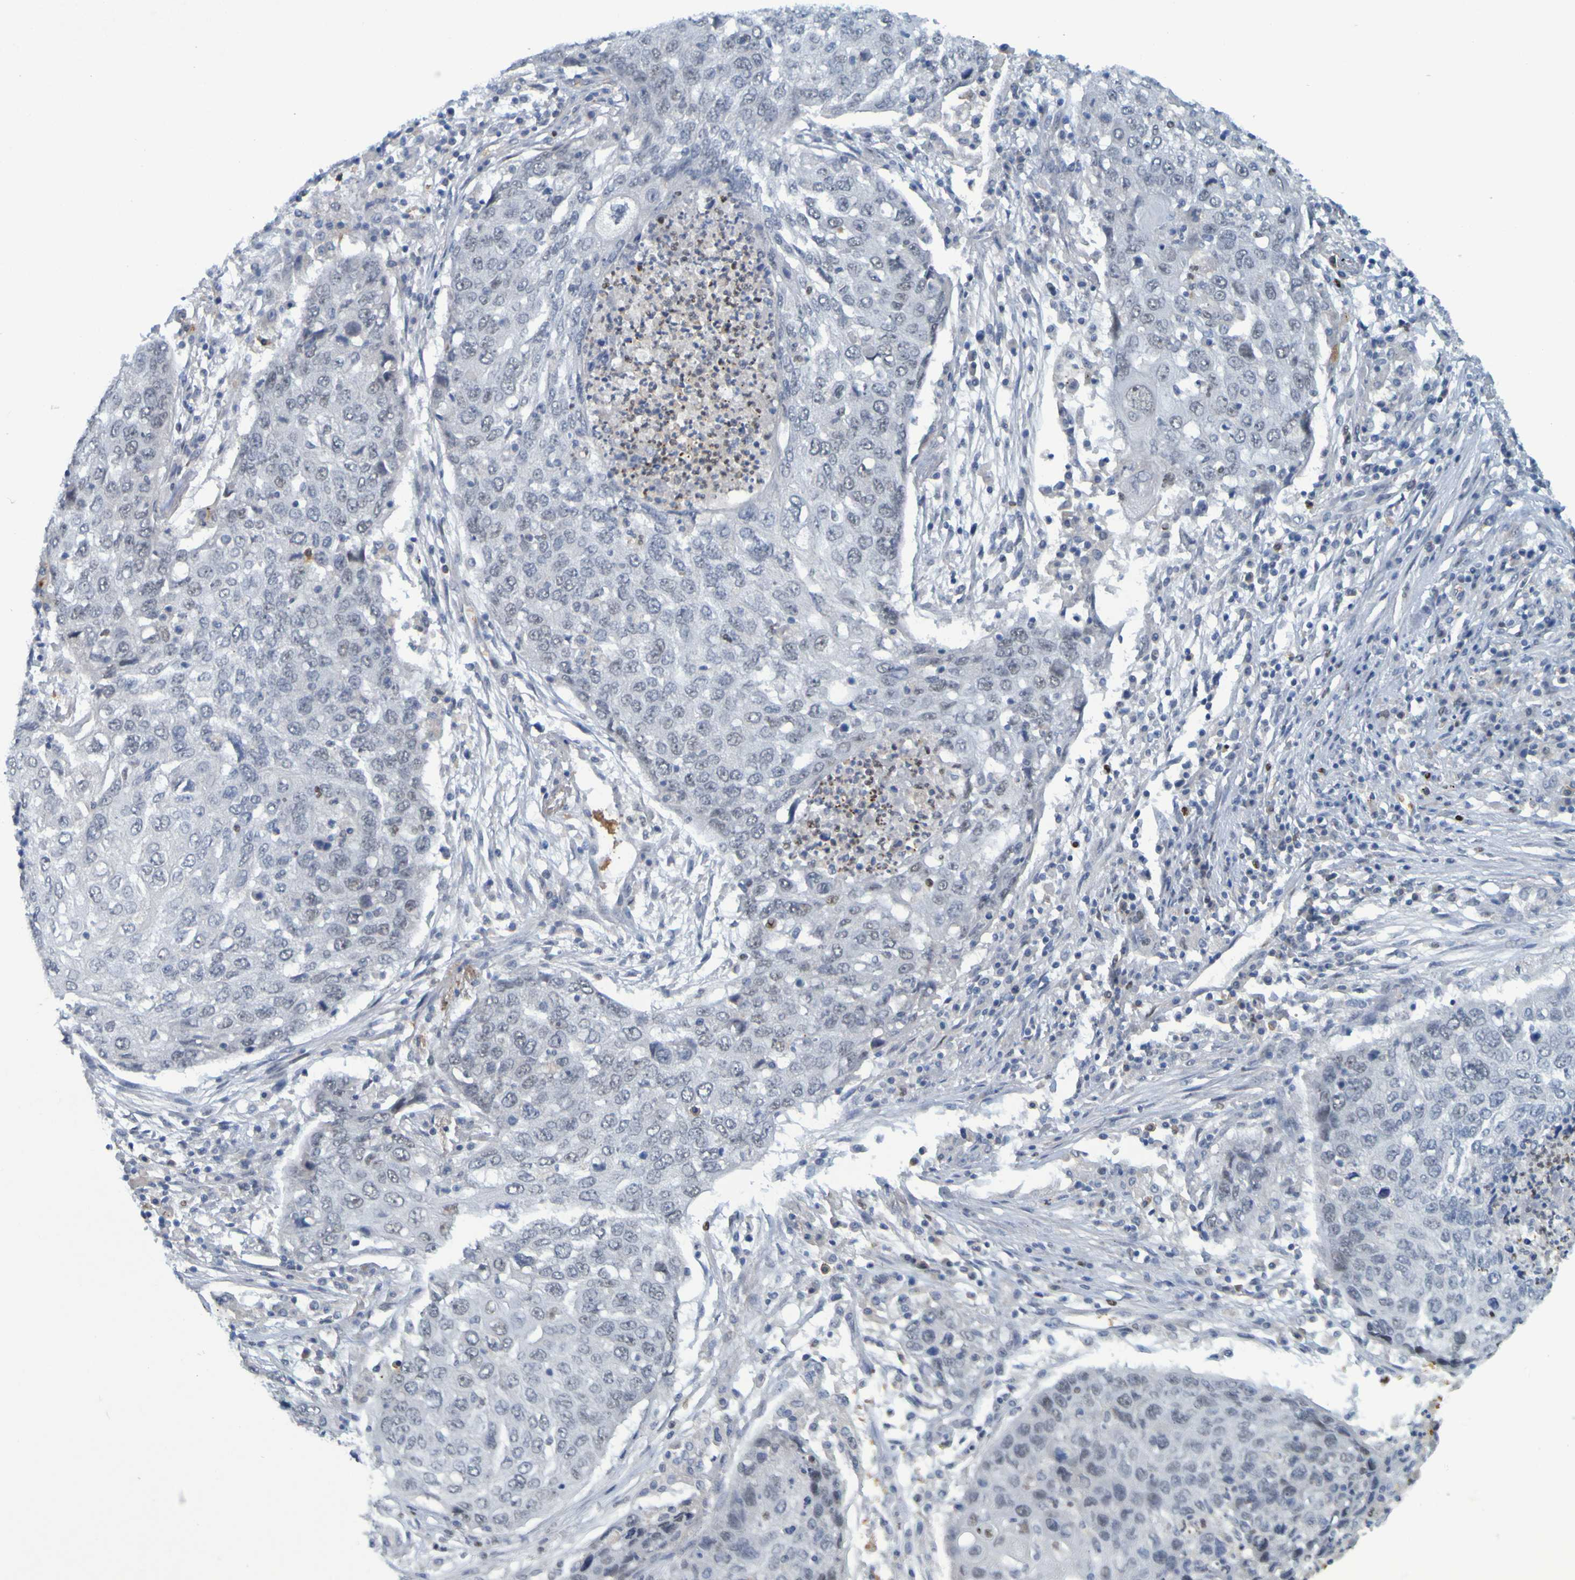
{"staining": {"intensity": "negative", "quantity": "none", "location": "none"}, "tissue": "lung cancer", "cell_type": "Tumor cells", "image_type": "cancer", "snomed": [{"axis": "morphology", "description": "Squamous cell carcinoma, NOS"}, {"axis": "topography", "description": "Lung"}], "caption": "The immunohistochemistry (IHC) micrograph has no significant positivity in tumor cells of lung cancer tissue.", "gene": "USP36", "patient": {"sex": "female", "age": 63}}